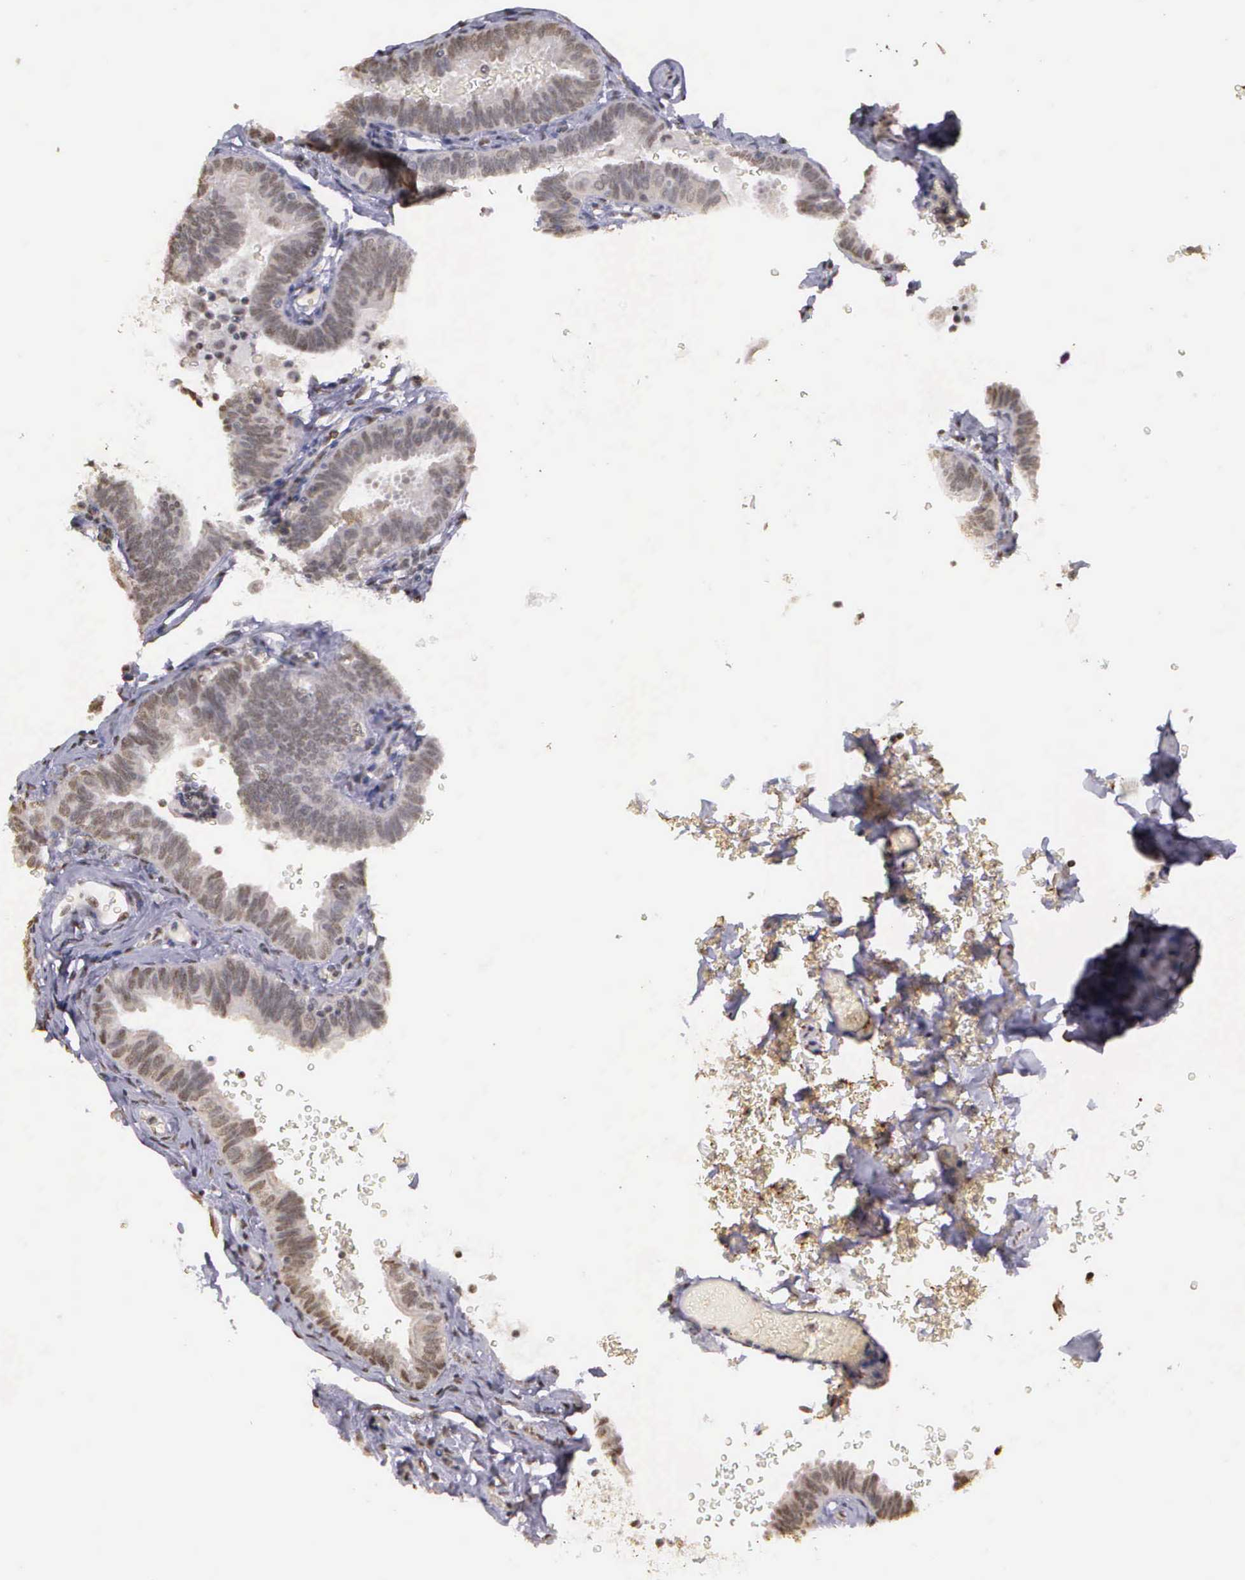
{"staining": {"intensity": "weak", "quantity": ">75%", "location": "nuclear"}, "tissue": "fallopian tube", "cell_type": "Glandular cells", "image_type": "normal", "snomed": [{"axis": "morphology", "description": "Normal tissue, NOS"}, {"axis": "topography", "description": "Fallopian tube"}], "caption": "Weak nuclear positivity is appreciated in about >75% of glandular cells in normal fallopian tube.", "gene": "ARMCX5", "patient": {"sex": "female", "age": 51}}